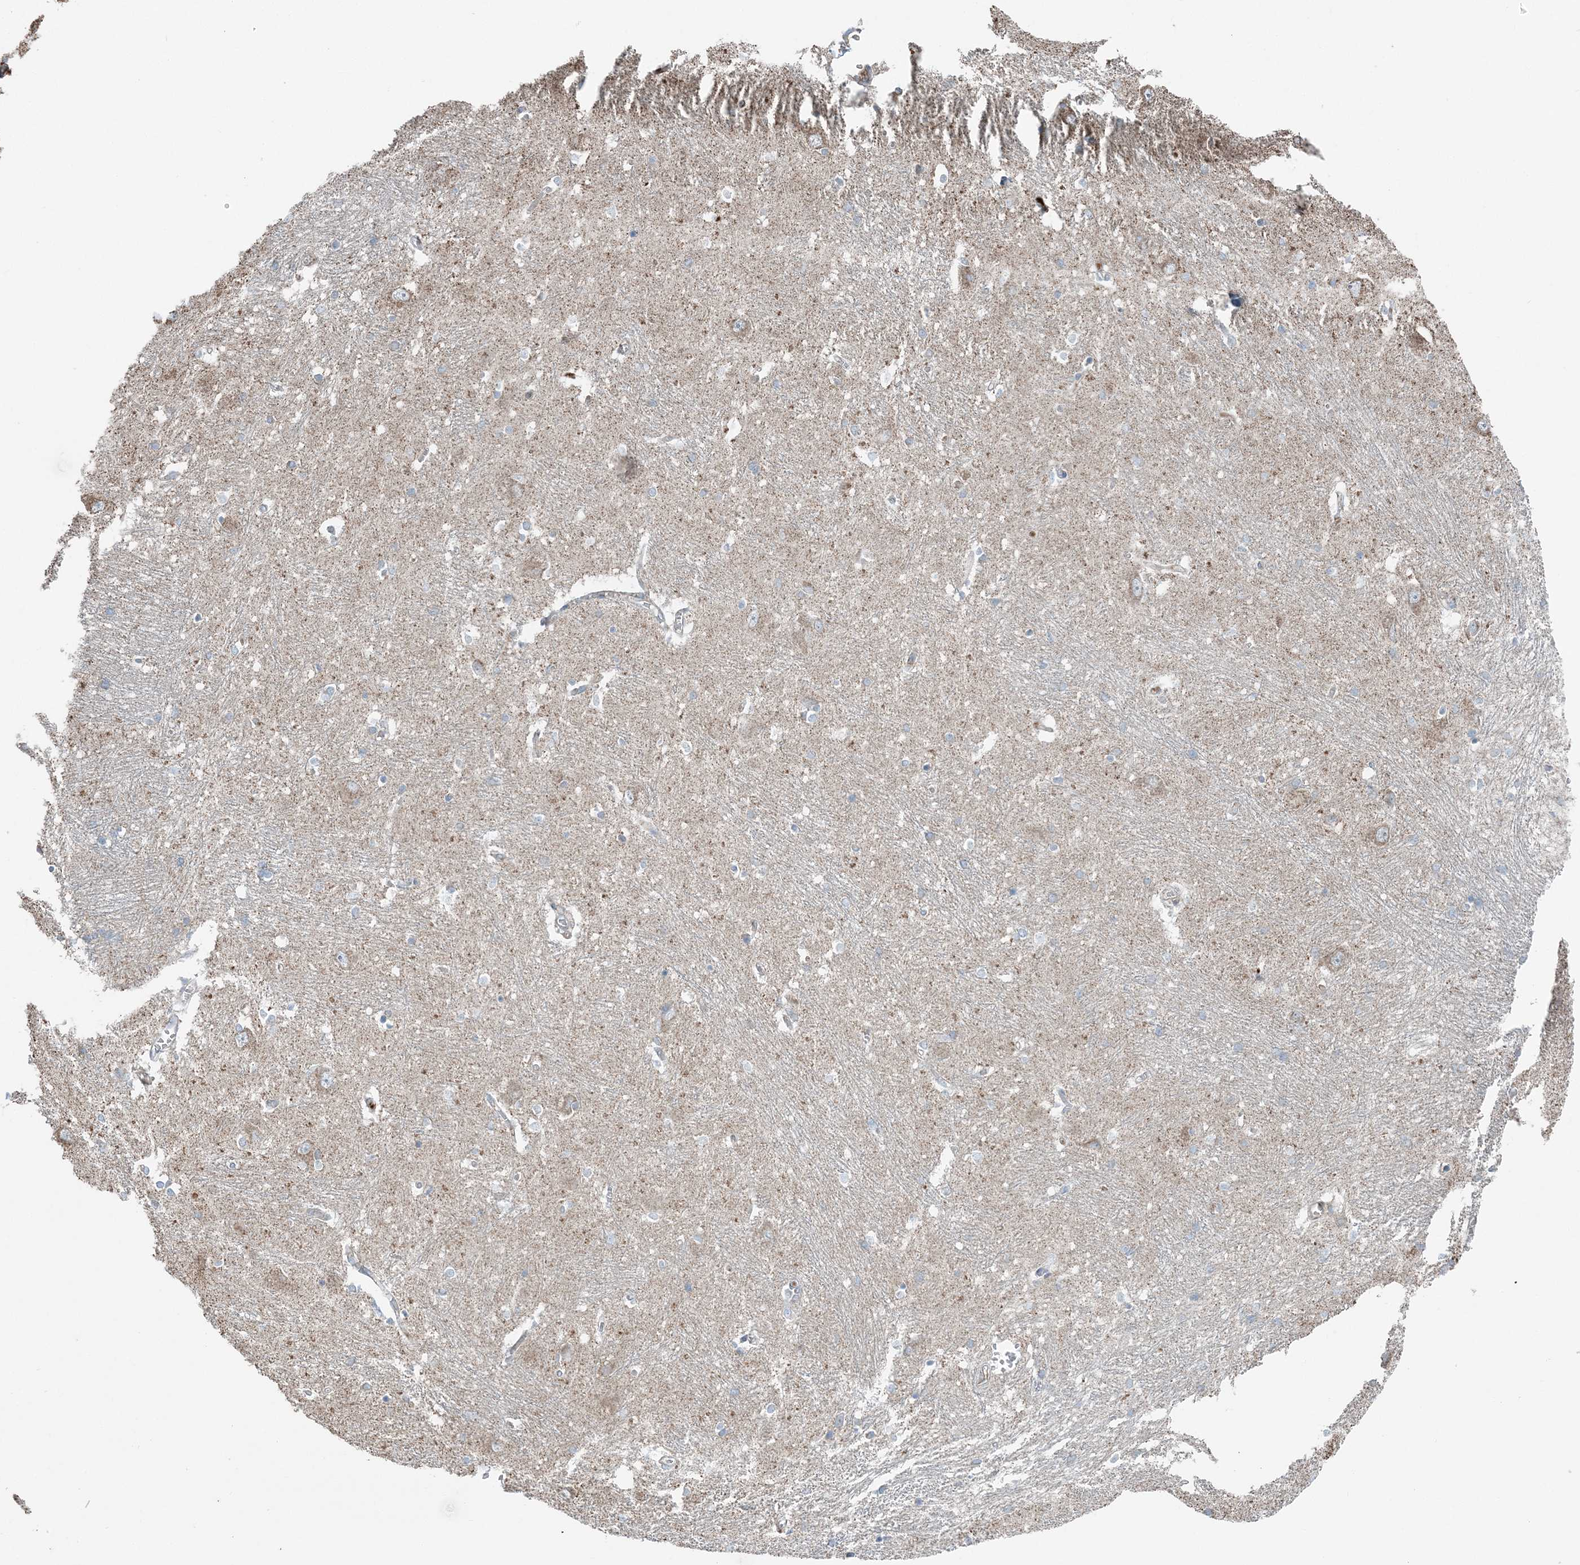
{"staining": {"intensity": "negative", "quantity": "none", "location": "none"}, "tissue": "caudate", "cell_type": "Glial cells", "image_type": "normal", "snomed": [{"axis": "morphology", "description": "Normal tissue, NOS"}, {"axis": "topography", "description": "Lateral ventricle wall"}], "caption": "Immunohistochemistry of normal caudate shows no expression in glial cells.", "gene": "SLC22A16", "patient": {"sex": "male", "age": 37}}